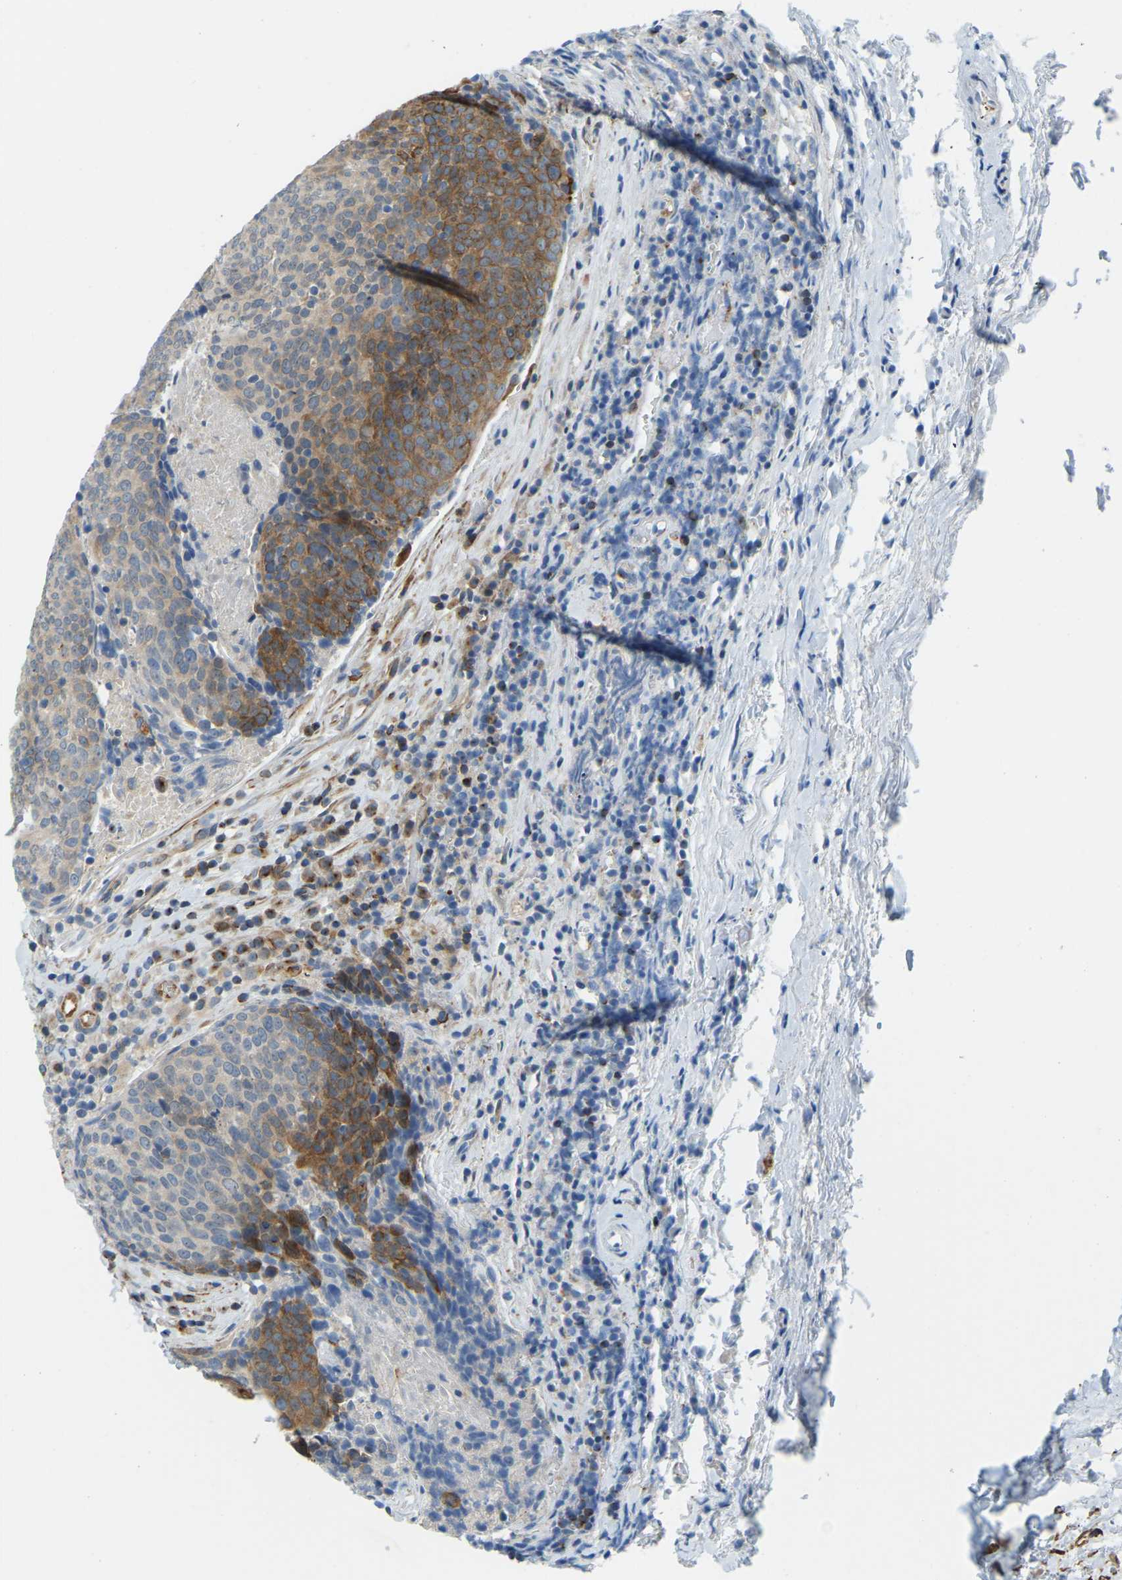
{"staining": {"intensity": "moderate", "quantity": ">75%", "location": "cytoplasmic/membranous"}, "tissue": "head and neck cancer", "cell_type": "Tumor cells", "image_type": "cancer", "snomed": [{"axis": "morphology", "description": "Squamous cell carcinoma, NOS"}, {"axis": "morphology", "description": "Squamous cell carcinoma, metastatic, NOS"}, {"axis": "topography", "description": "Lymph node"}, {"axis": "topography", "description": "Head-Neck"}], "caption": "Tumor cells exhibit medium levels of moderate cytoplasmic/membranous staining in approximately >75% of cells in human head and neck cancer. The staining was performed using DAB, with brown indicating positive protein expression. Nuclei are stained blue with hematoxylin.", "gene": "NME8", "patient": {"sex": "male", "age": 62}}